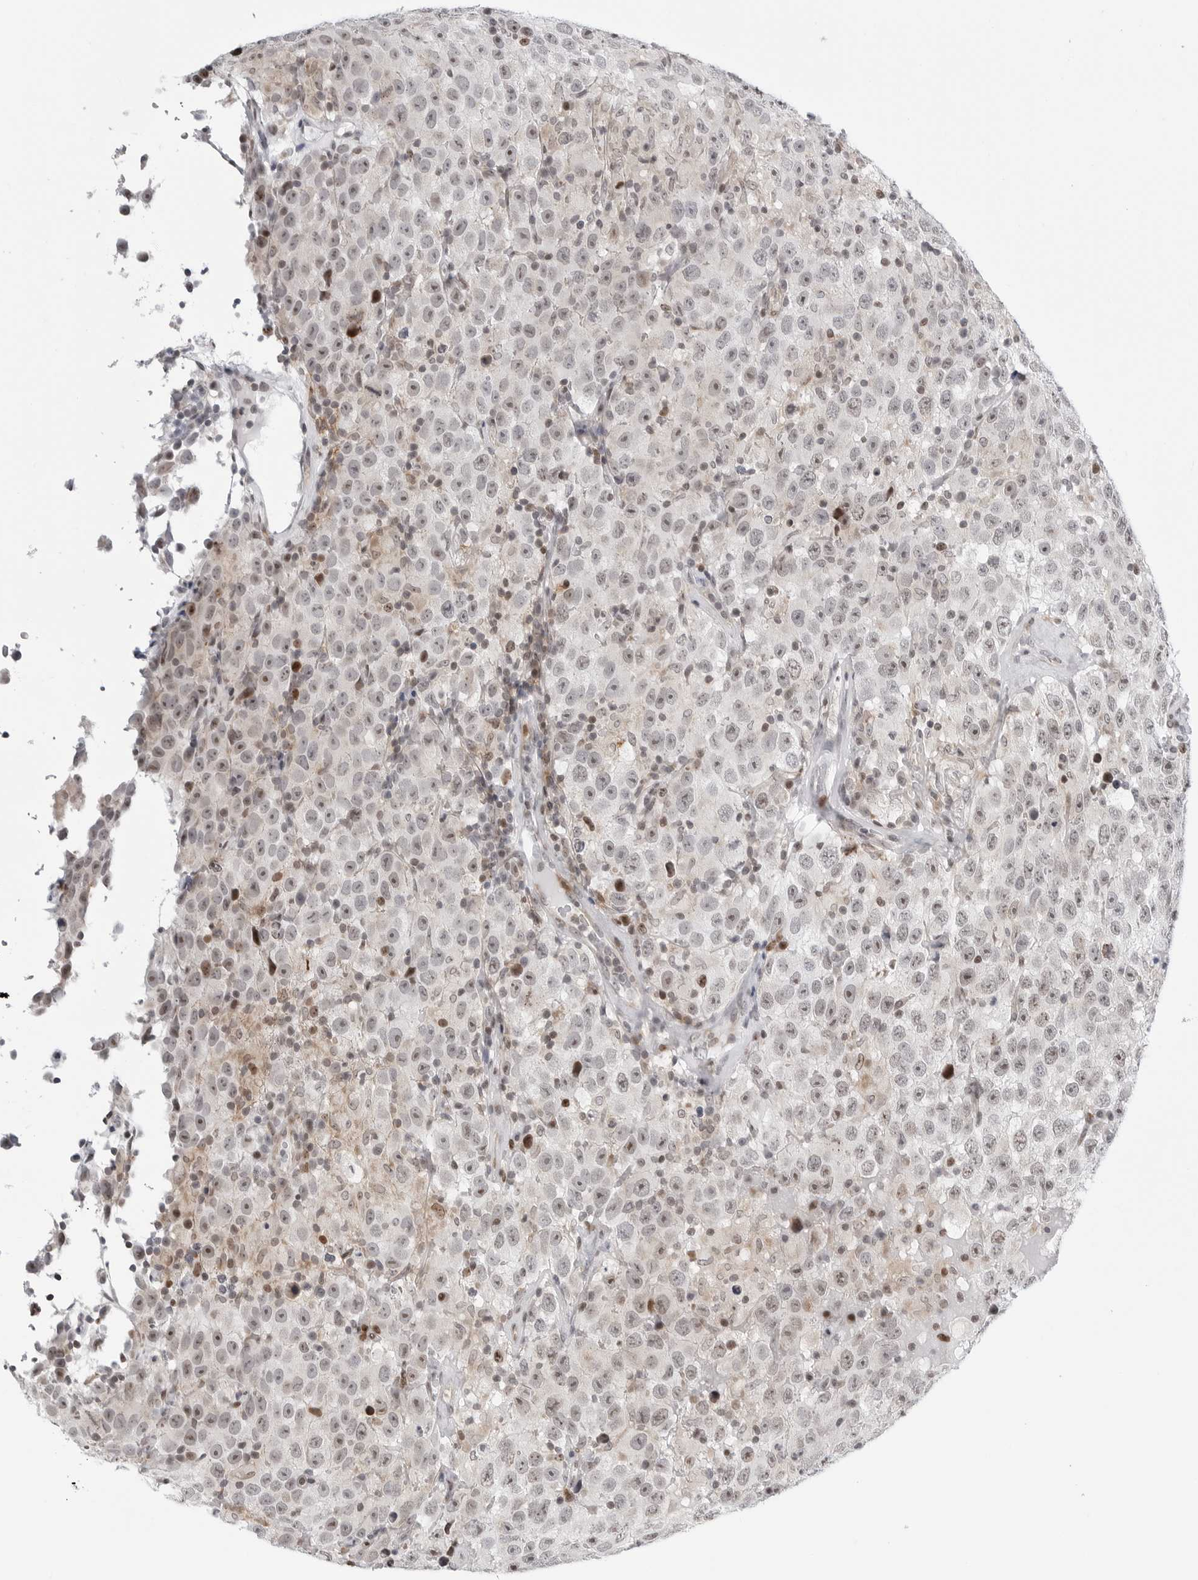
{"staining": {"intensity": "moderate", "quantity": "25%-75%", "location": "nuclear"}, "tissue": "testis cancer", "cell_type": "Tumor cells", "image_type": "cancer", "snomed": [{"axis": "morphology", "description": "Seminoma, NOS"}, {"axis": "topography", "description": "Testis"}], "caption": "The micrograph exhibits immunohistochemical staining of testis seminoma. There is moderate nuclear expression is seen in approximately 25%-75% of tumor cells.", "gene": "FAM135B", "patient": {"sex": "male", "age": 41}}